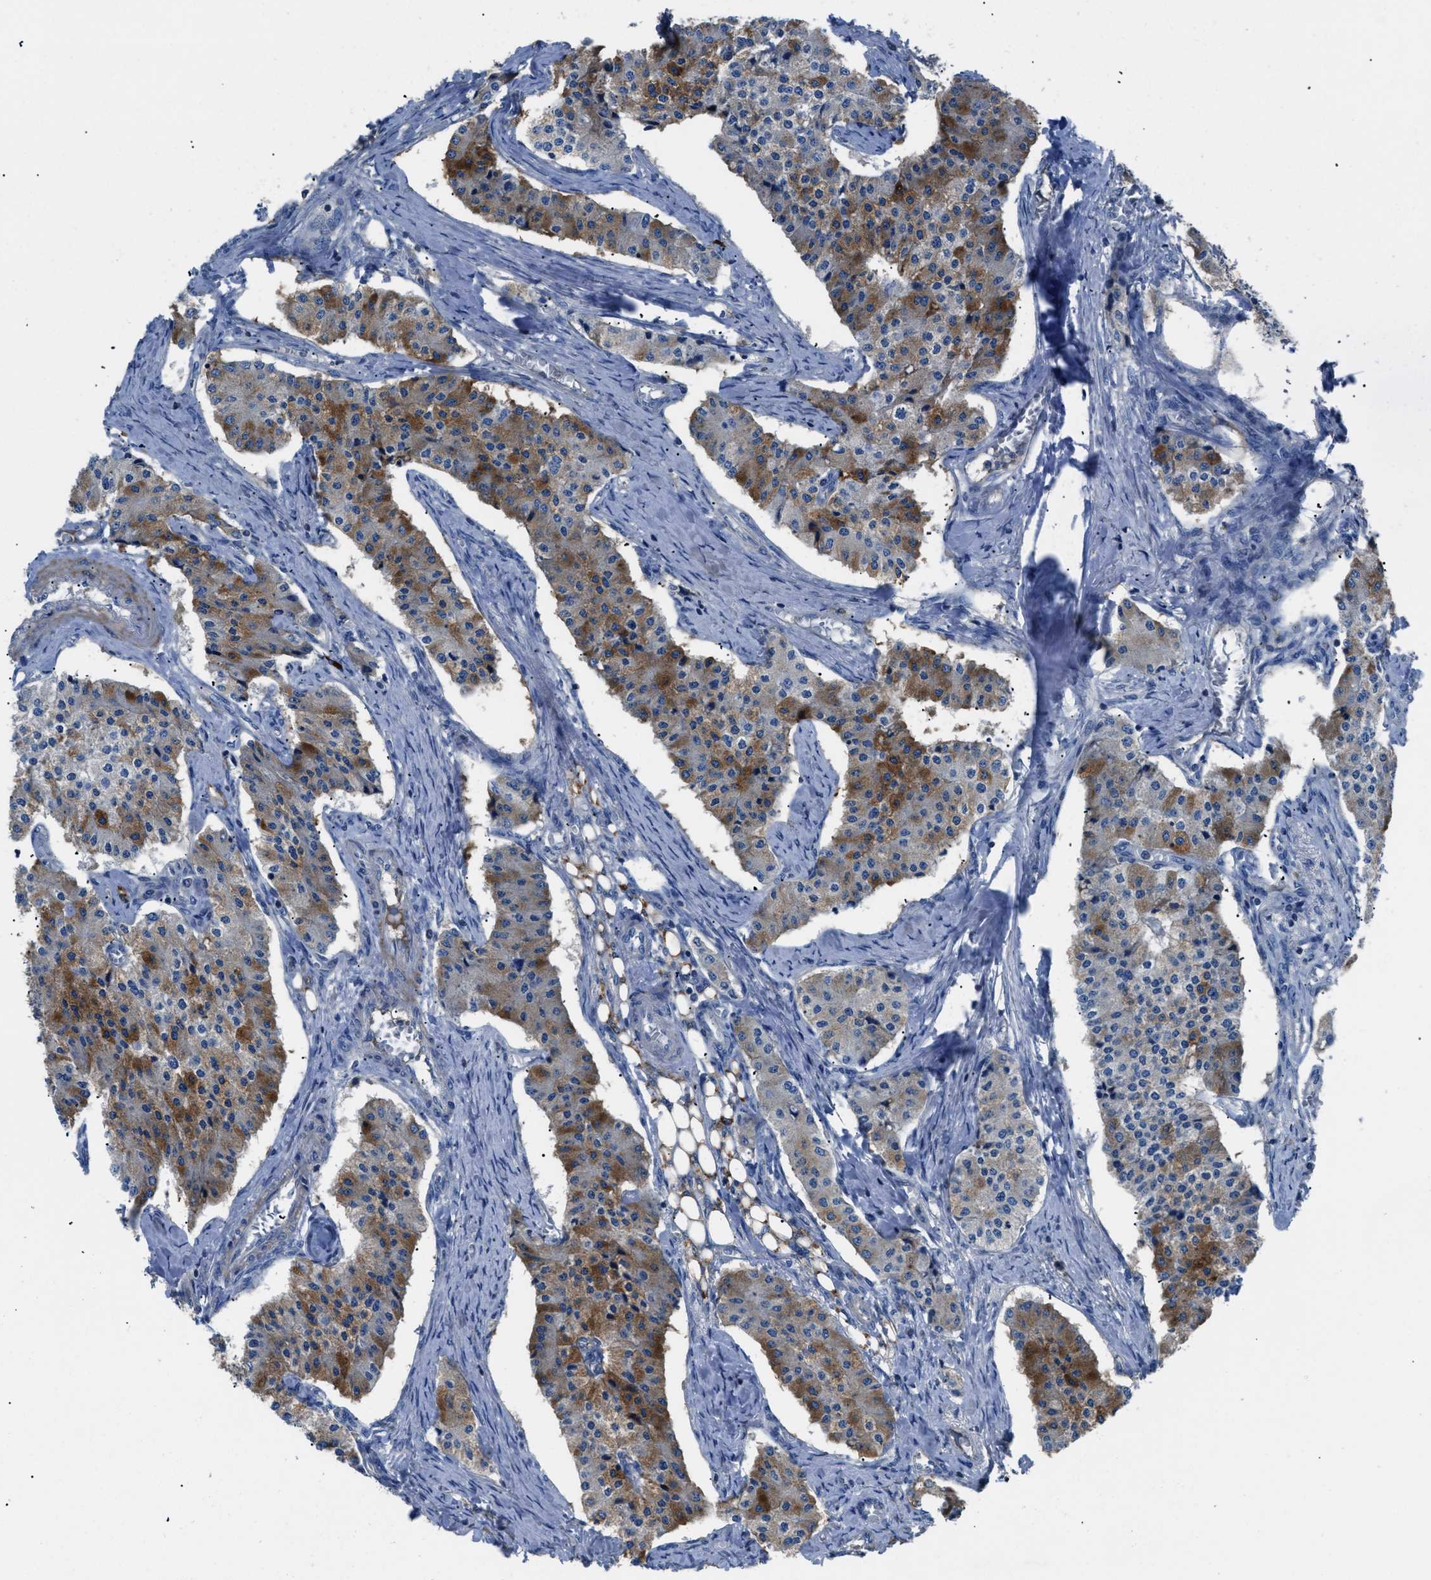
{"staining": {"intensity": "moderate", "quantity": "25%-75%", "location": "cytoplasmic/membranous"}, "tissue": "carcinoid", "cell_type": "Tumor cells", "image_type": "cancer", "snomed": [{"axis": "morphology", "description": "Carcinoid, malignant, NOS"}, {"axis": "topography", "description": "Colon"}], "caption": "There is medium levels of moderate cytoplasmic/membranous positivity in tumor cells of malignant carcinoid, as demonstrated by immunohistochemical staining (brown color).", "gene": "SGCZ", "patient": {"sex": "female", "age": 52}}